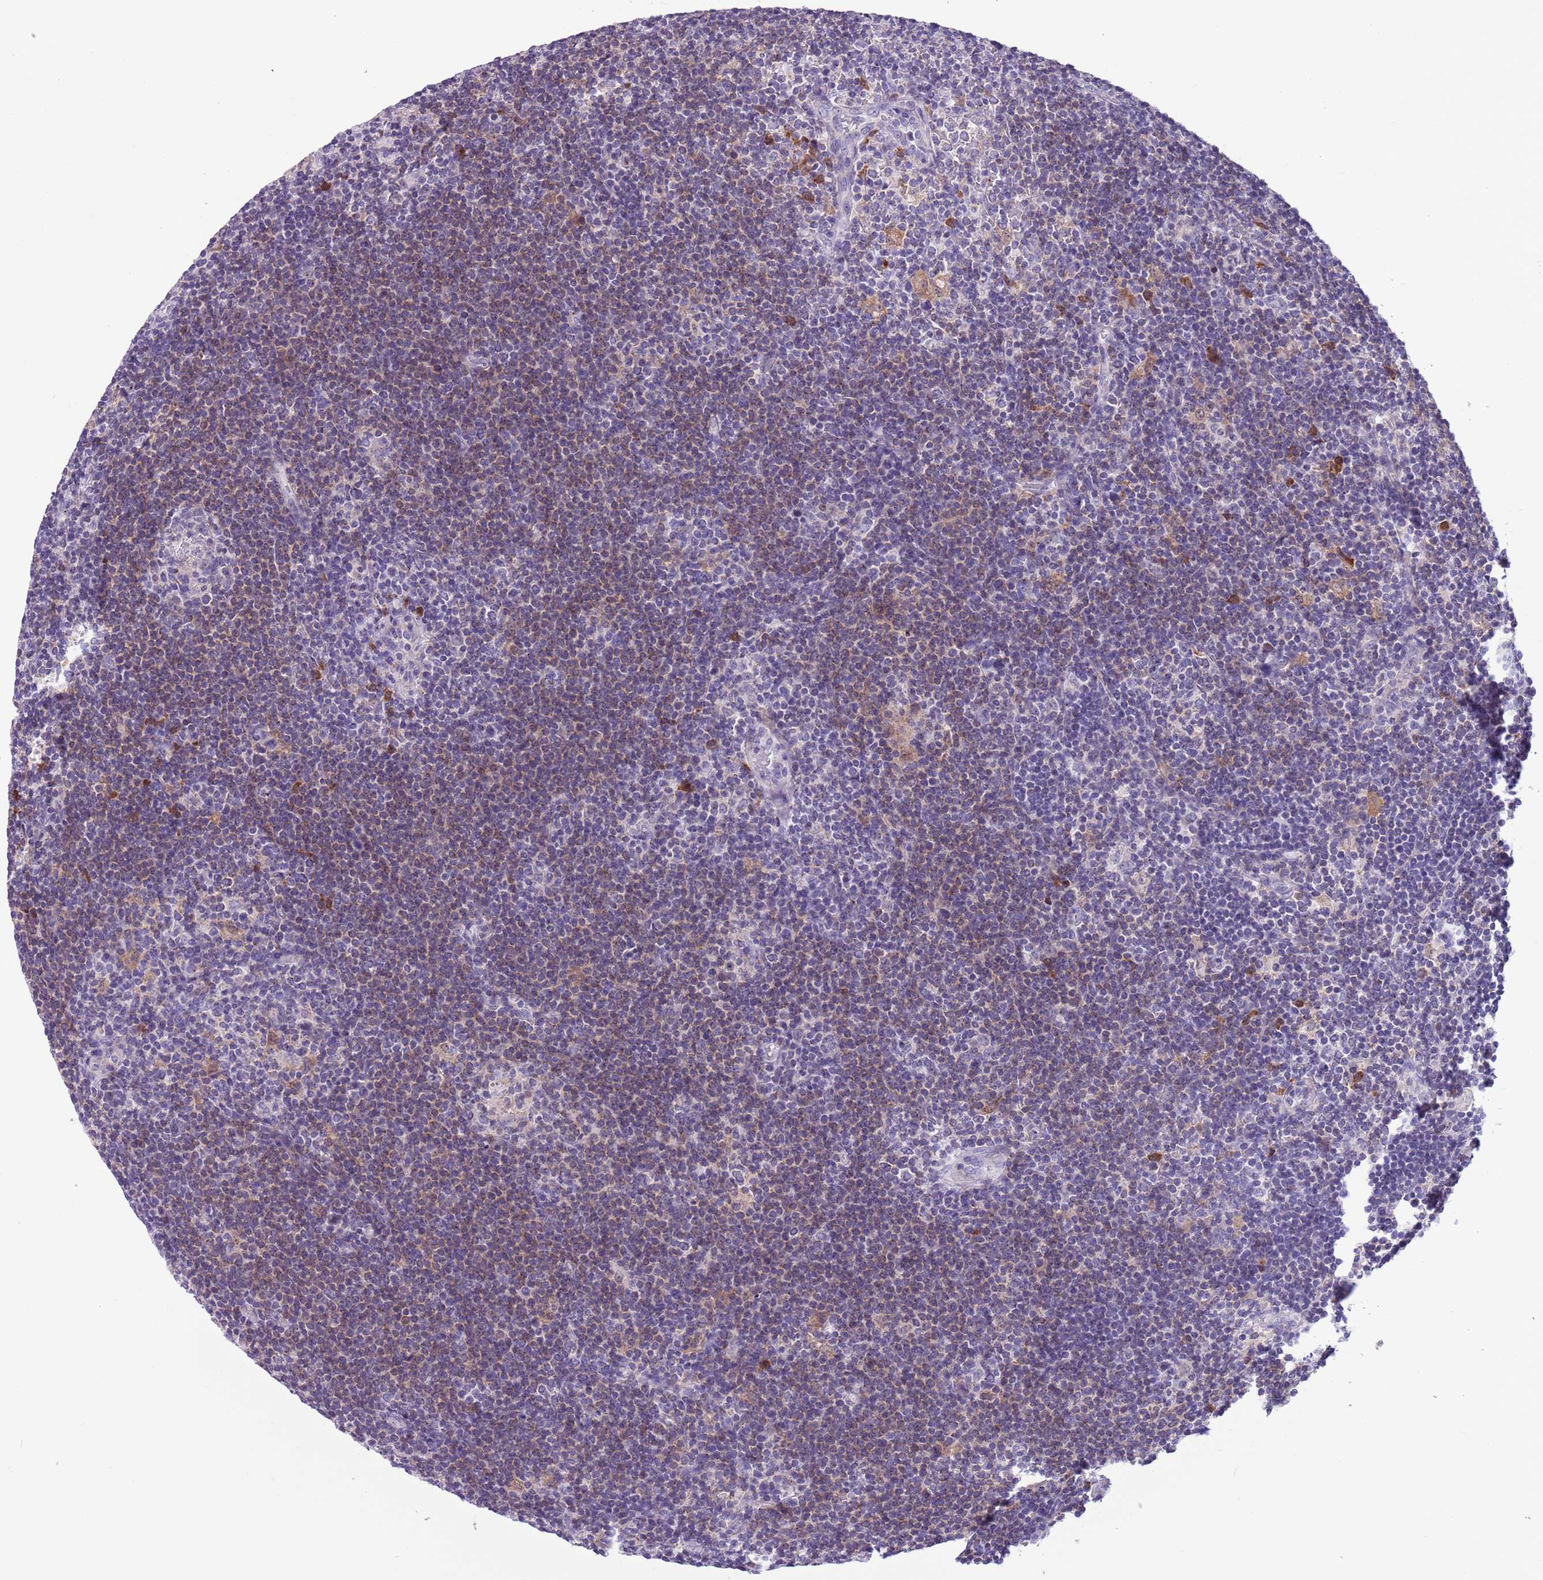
{"staining": {"intensity": "negative", "quantity": "none", "location": "none"}, "tissue": "lymphoma", "cell_type": "Tumor cells", "image_type": "cancer", "snomed": [{"axis": "morphology", "description": "Hodgkin's disease, NOS"}, {"axis": "topography", "description": "Lymph node"}], "caption": "Immunohistochemistry histopathology image of Hodgkin's disease stained for a protein (brown), which exhibits no positivity in tumor cells.", "gene": "PFKFB2", "patient": {"sex": "female", "age": 57}}